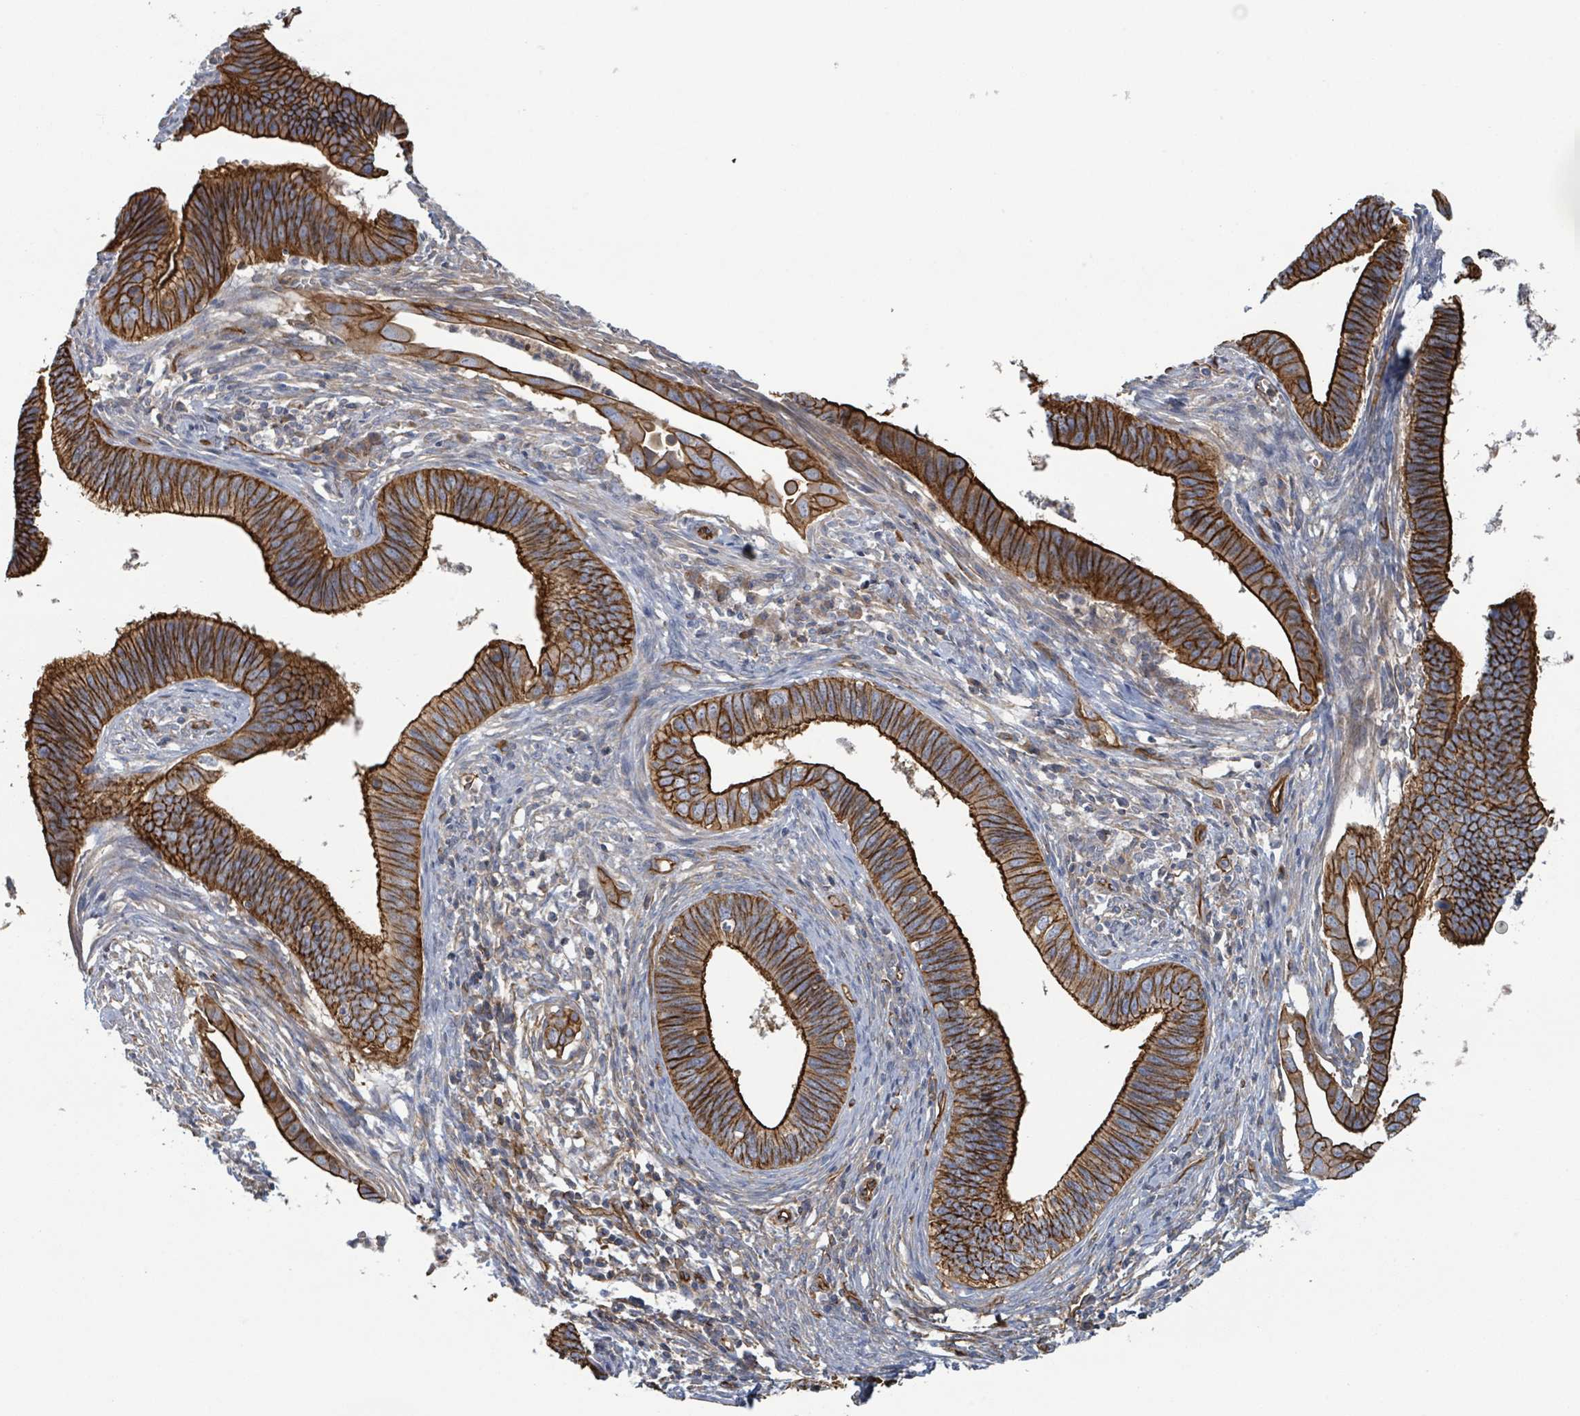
{"staining": {"intensity": "strong", "quantity": ">75%", "location": "cytoplasmic/membranous"}, "tissue": "cervical cancer", "cell_type": "Tumor cells", "image_type": "cancer", "snomed": [{"axis": "morphology", "description": "Adenocarcinoma, NOS"}, {"axis": "topography", "description": "Cervix"}], "caption": "Immunohistochemistry photomicrograph of human cervical adenocarcinoma stained for a protein (brown), which demonstrates high levels of strong cytoplasmic/membranous expression in approximately >75% of tumor cells.", "gene": "LDOC1", "patient": {"sex": "female", "age": 42}}